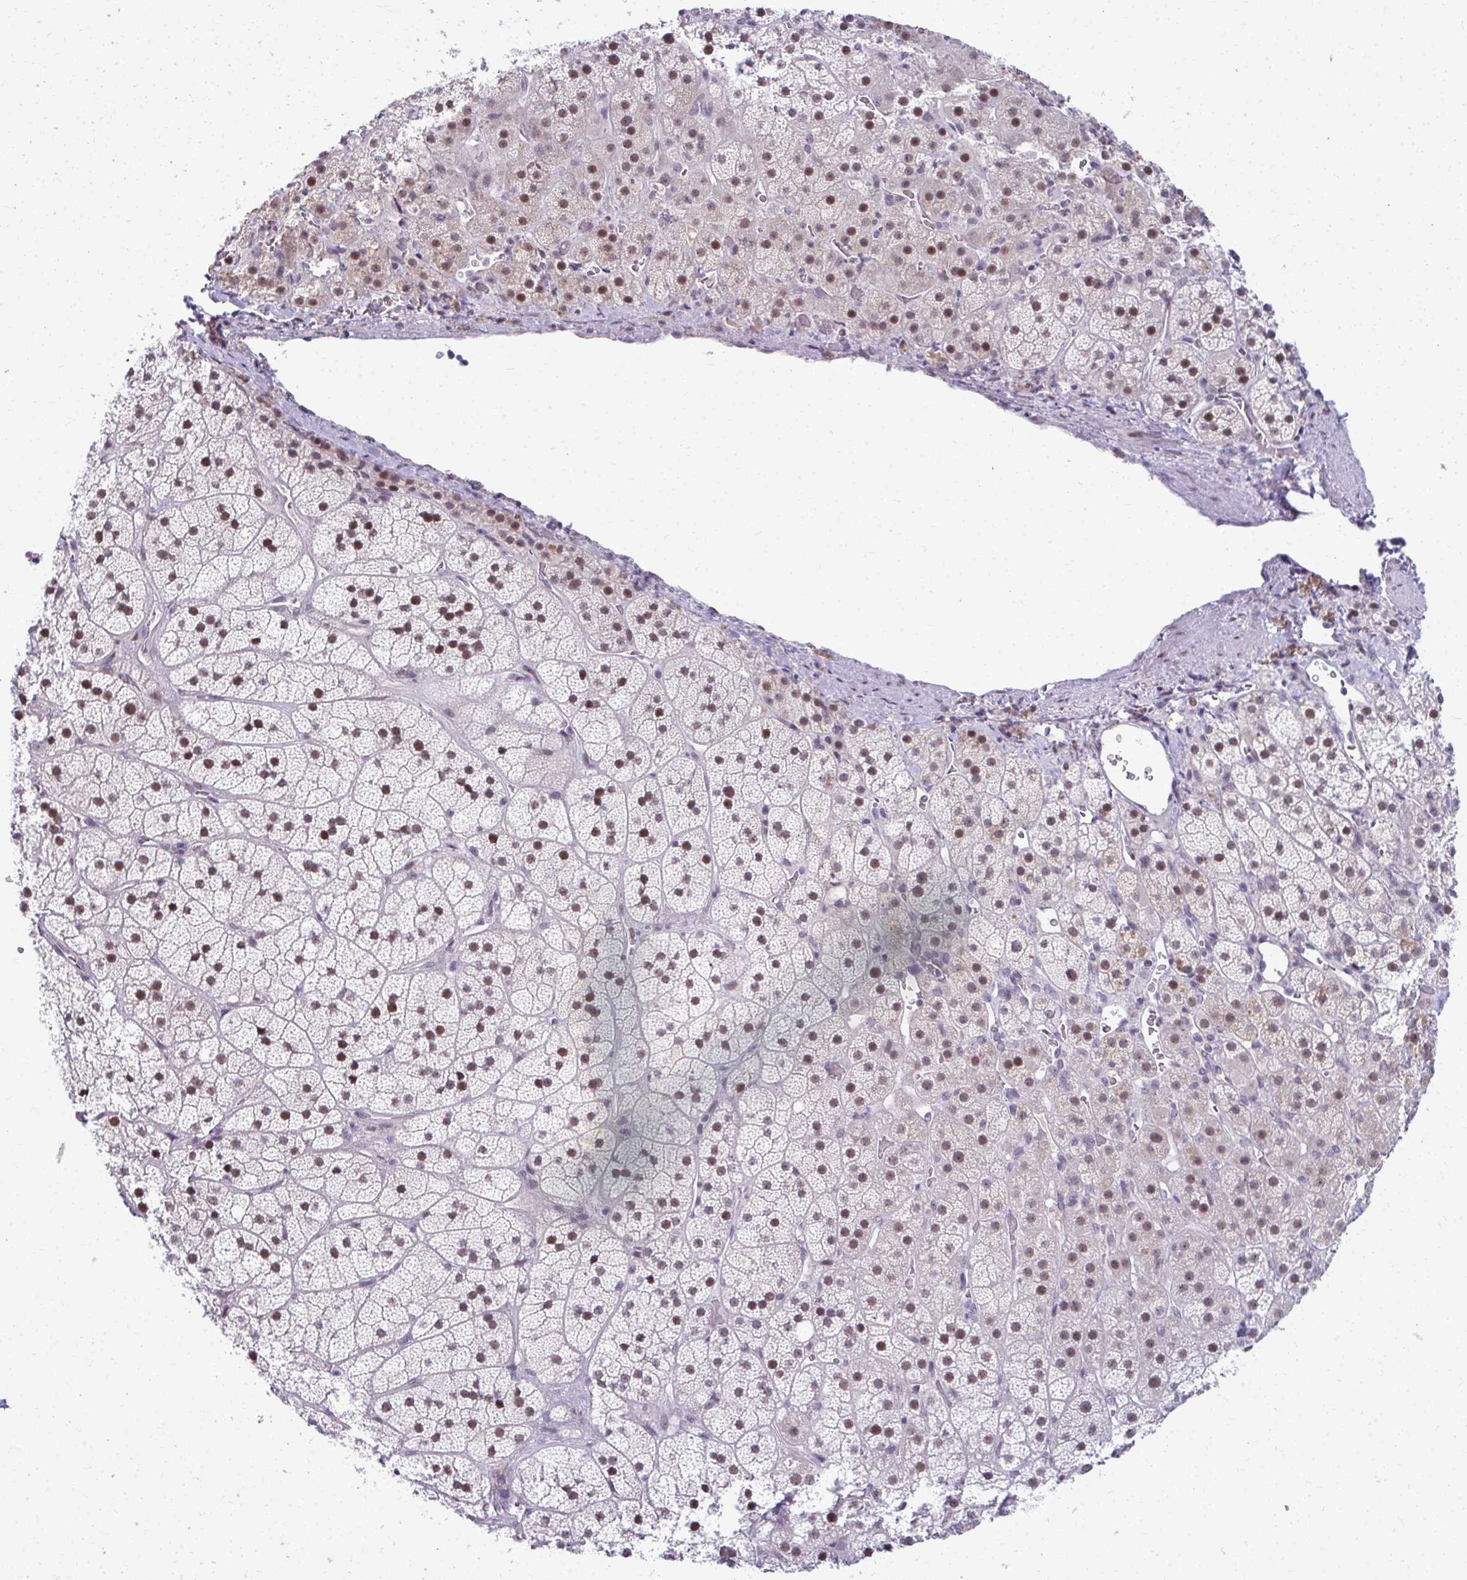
{"staining": {"intensity": "moderate", "quantity": ">75%", "location": "nuclear"}, "tissue": "adrenal gland", "cell_type": "Glandular cells", "image_type": "normal", "snomed": [{"axis": "morphology", "description": "Normal tissue, NOS"}, {"axis": "topography", "description": "Adrenal gland"}], "caption": "The micrograph demonstrates immunohistochemical staining of benign adrenal gland. There is moderate nuclear positivity is appreciated in approximately >75% of glandular cells.", "gene": "MAF1", "patient": {"sex": "male", "age": 57}}